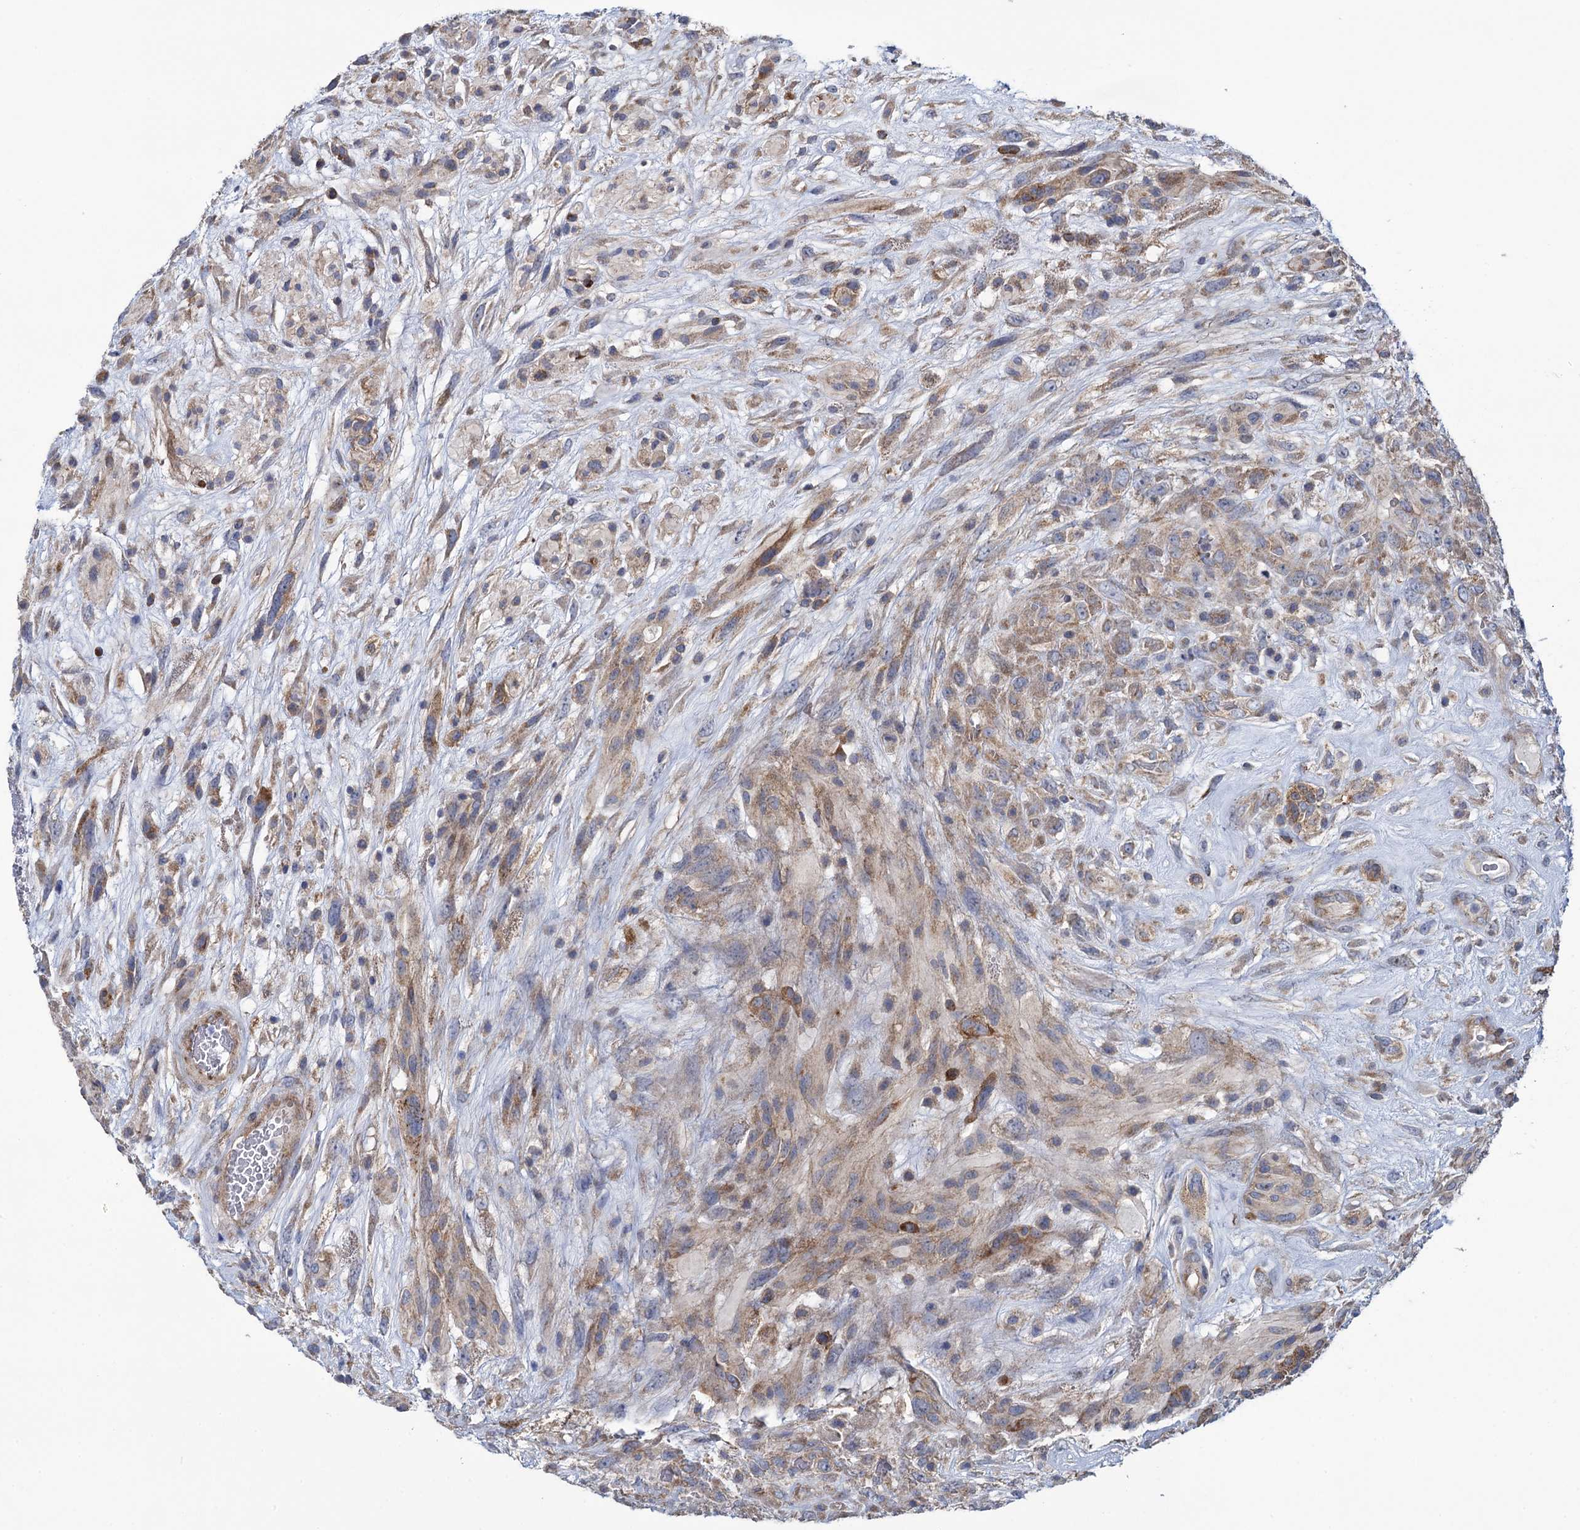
{"staining": {"intensity": "moderate", "quantity": "25%-75%", "location": "cytoplasmic/membranous"}, "tissue": "glioma", "cell_type": "Tumor cells", "image_type": "cancer", "snomed": [{"axis": "morphology", "description": "Glioma, malignant, High grade"}, {"axis": "topography", "description": "Brain"}], "caption": "Immunohistochemical staining of human high-grade glioma (malignant) reveals moderate cytoplasmic/membranous protein positivity in approximately 25%-75% of tumor cells.", "gene": "GSTM2", "patient": {"sex": "male", "age": 61}}